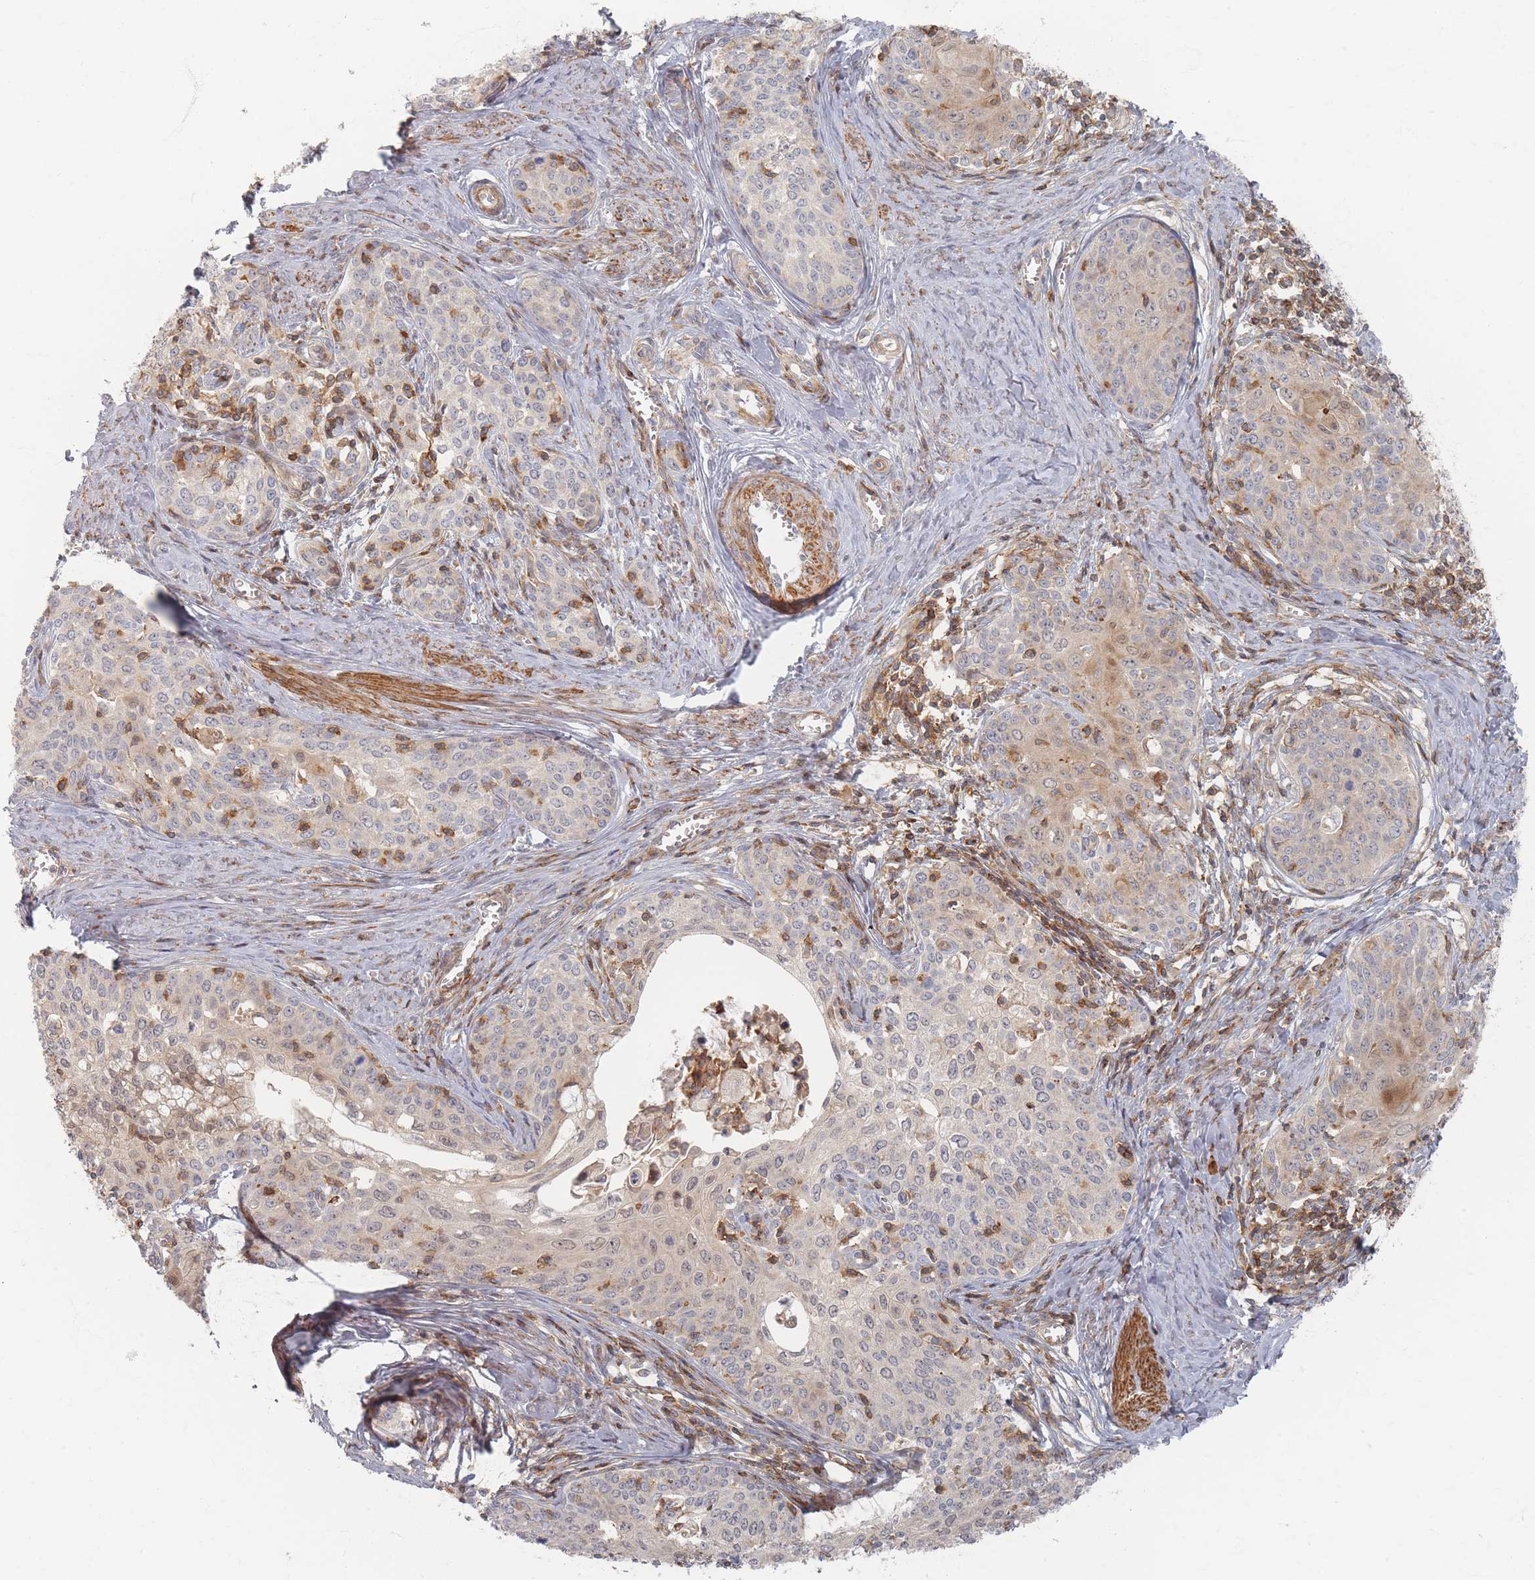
{"staining": {"intensity": "weak", "quantity": "<25%", "location": "cytoplasmic/membranous"}, "tissue": "cervical cancer", "cell_type": "Tumor cells", "image_type": "cancer", "snomed": [{"axis": "morphology", "description": "Squamous cell carcinoma, NOS"}, {"axis": "morphology", "description": "Adenocarcinoma, NOS"}, {"axis": "topography", "description": "Cervix"}], "caption": "Tumor cells are negative for brown protein staining in cervical cancer.", "gene": "ZNF852", "patient": {"sex": "female", "age": 52}}